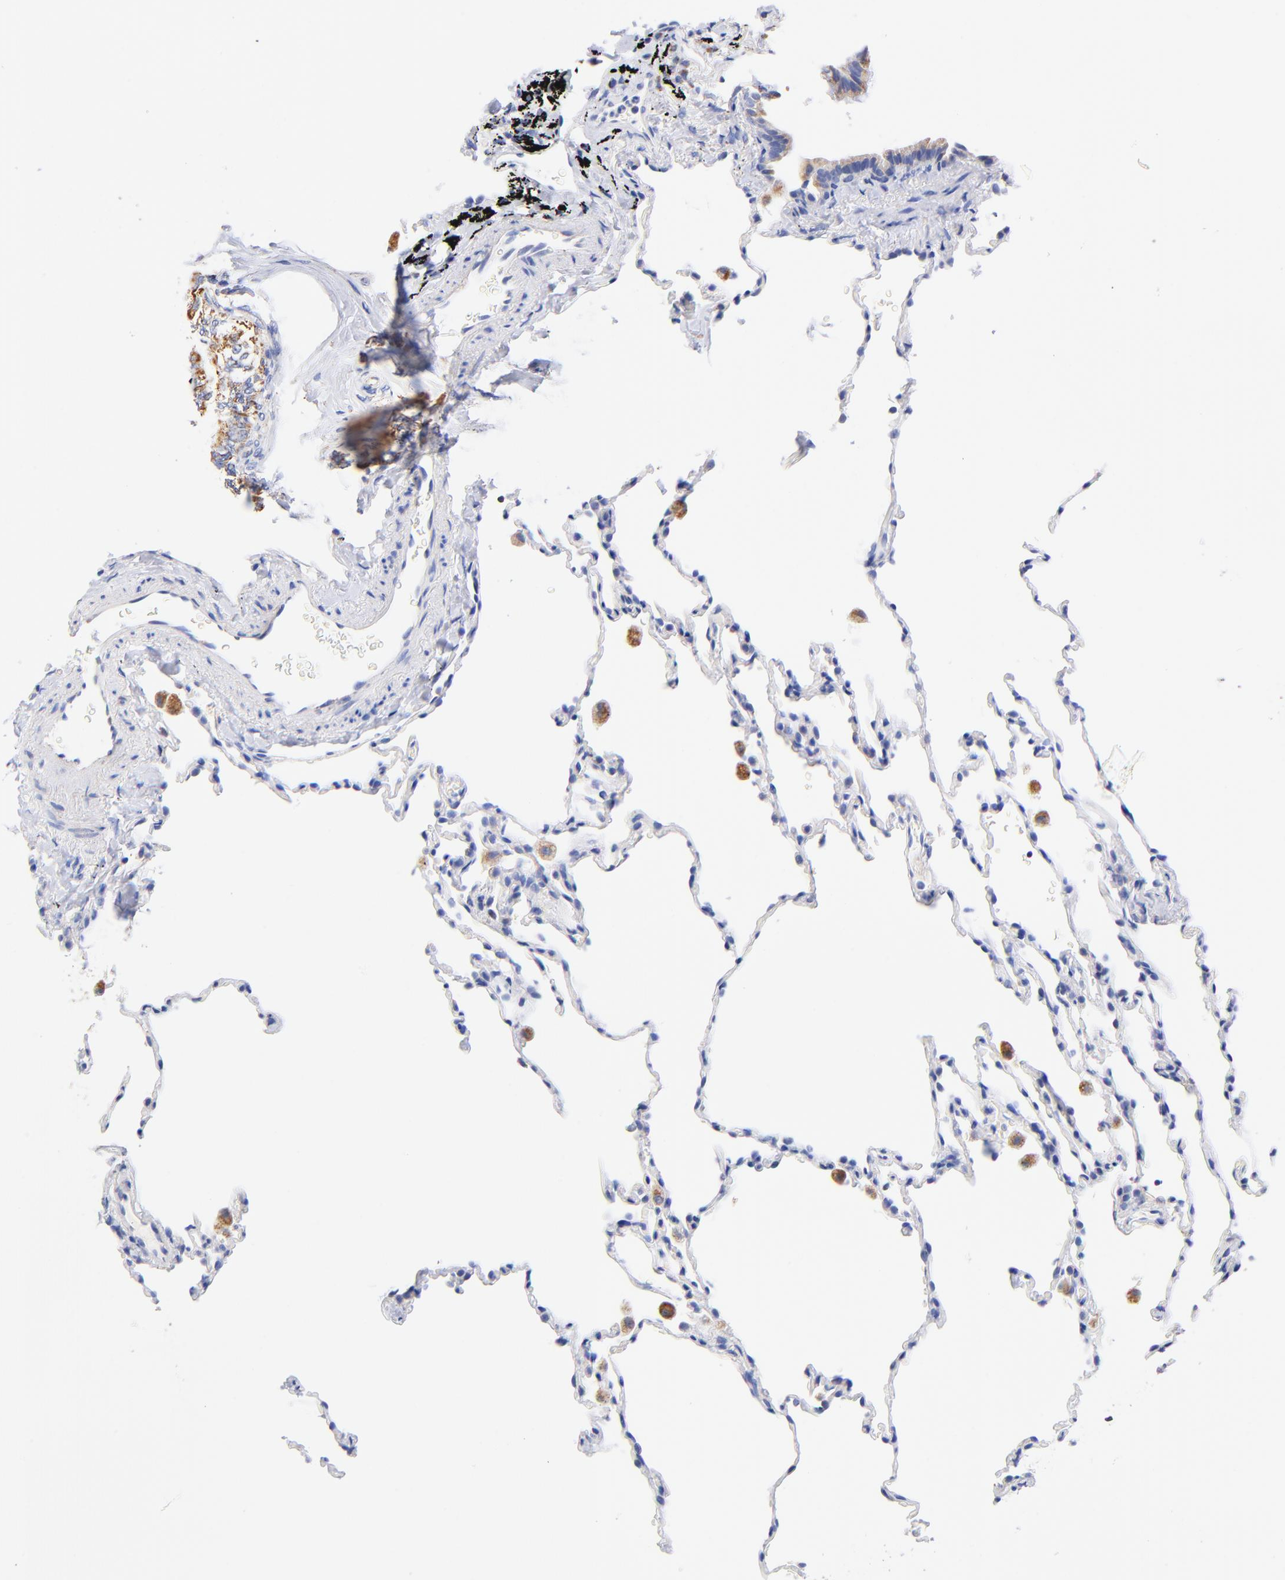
{"staining": {"intensity": "moderate", "quantity": "<25%", "location": "cytoplasmic/membranous"}, "tissue": "lung", "cell_type": "Alveolar cells", "image_type": "normal", "snomed": [{"axis": "morphology", "description": "Normal tissue, NOS"}, {"axis": "morphology", "description": "Soft tissue tumor metastatic"}, {"axis": "topography", "description": "Lung"}], "caption": "The immunohistochemical stain shows moderate cytoplasmic/membranous positivity in alveolar cells of normal lung. (DAB IHC, brown staining for protein, blue staining for nuclei).", "gene": "ATP5F1D", "patient": {"sex": "male", "age": 59}}